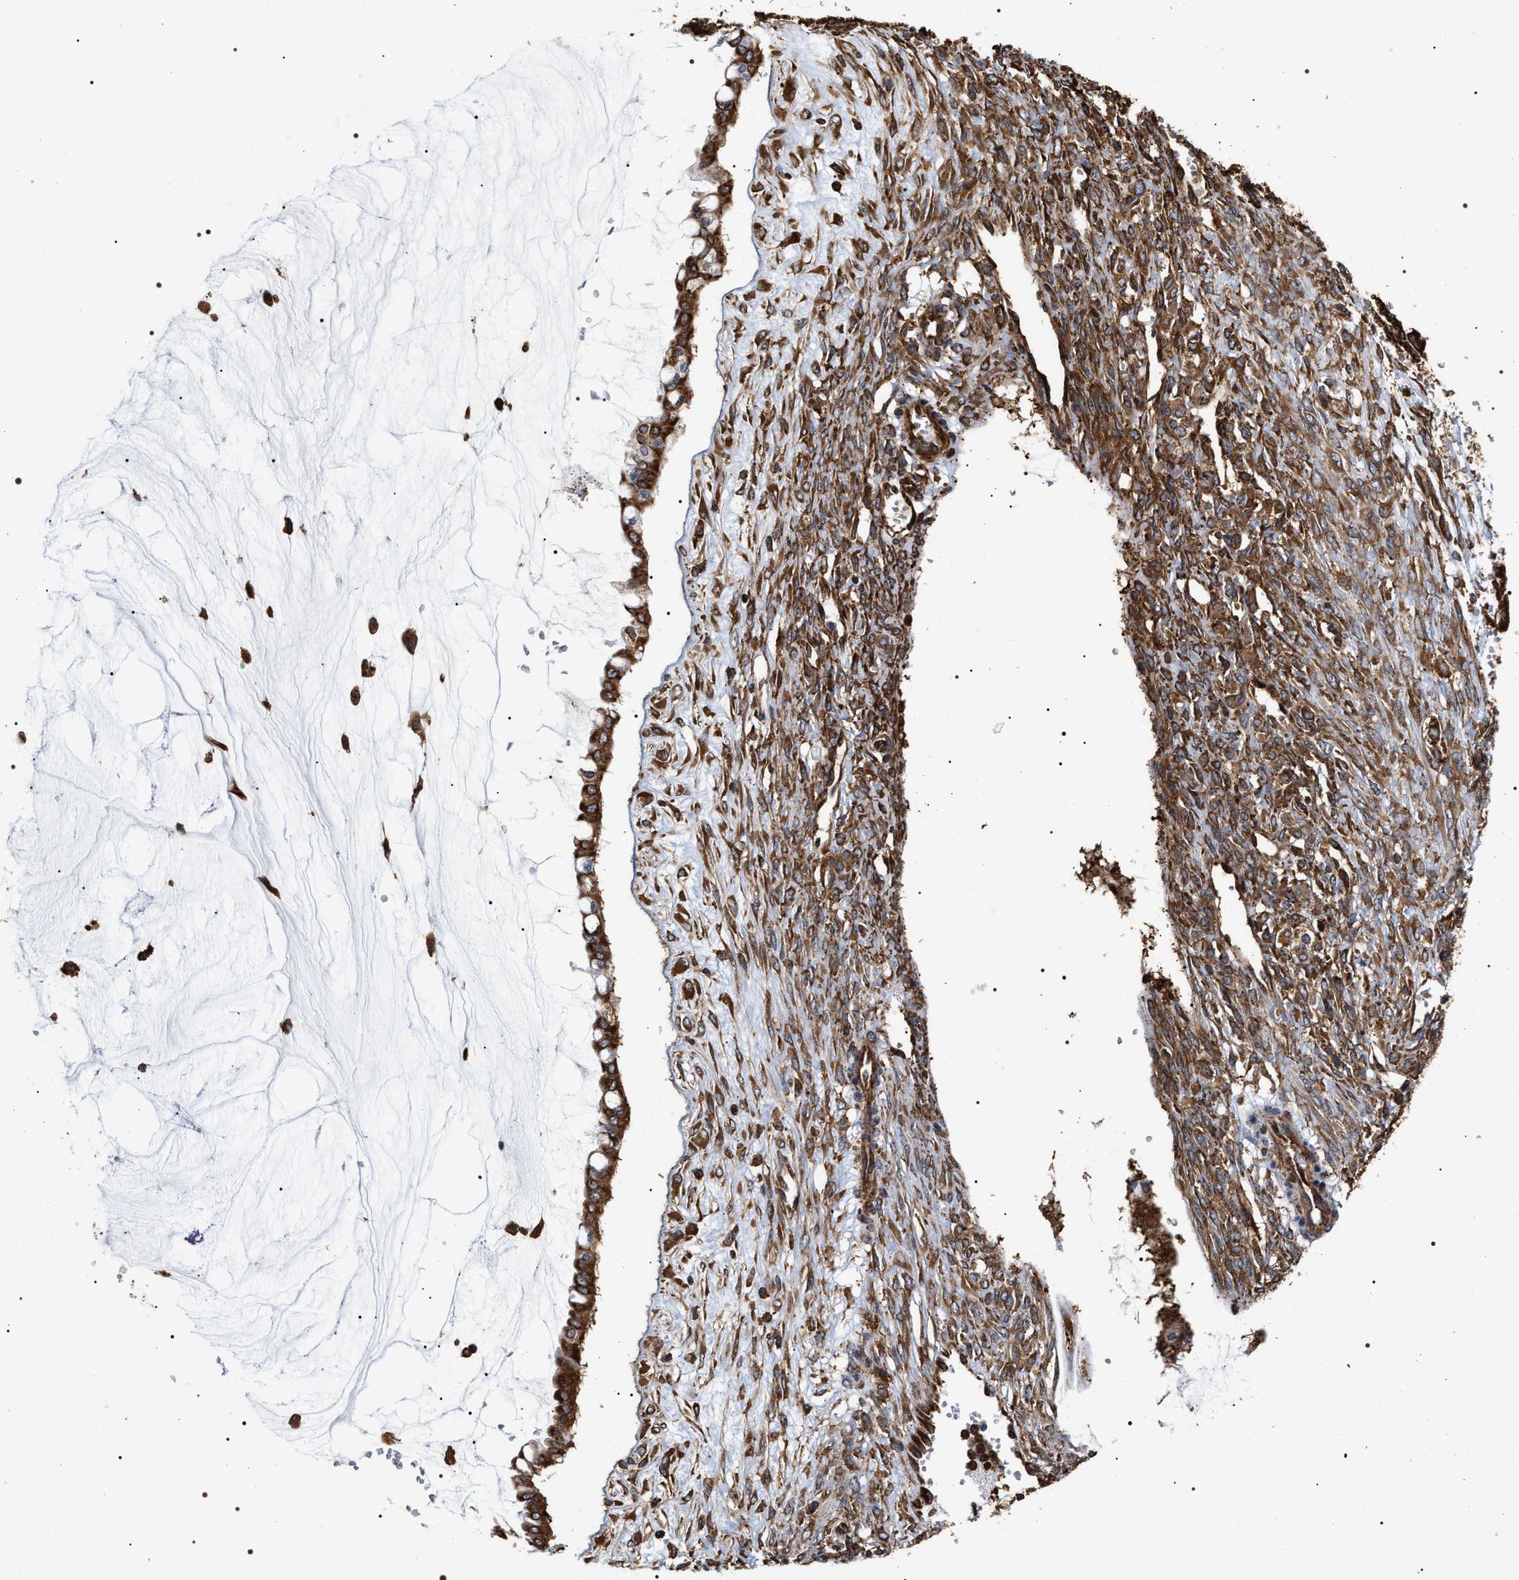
{"staining": {"intensity": "strong", "quantity": ">75%", "location": "cytoplasmic/membranous"}, "tissue": "ovarian cancer", "cell_type": "Tumor cells", "image_type": "cancer", "snomed": [{"axis": "morphology", "description": "Cystadenocarcinoma, mucinous, NOS"}, {"axis": "topography", "description": "Ovary"}], "caption": "Ovarian mucinous cystadenocarcinoma stained with a brown dye demonstrates strong cytoplasmic/membranous positive positivity in approximately >75% of tumor cells.", "gene": "SERBP1", "patient": {"sex": "female", "age": 73}}